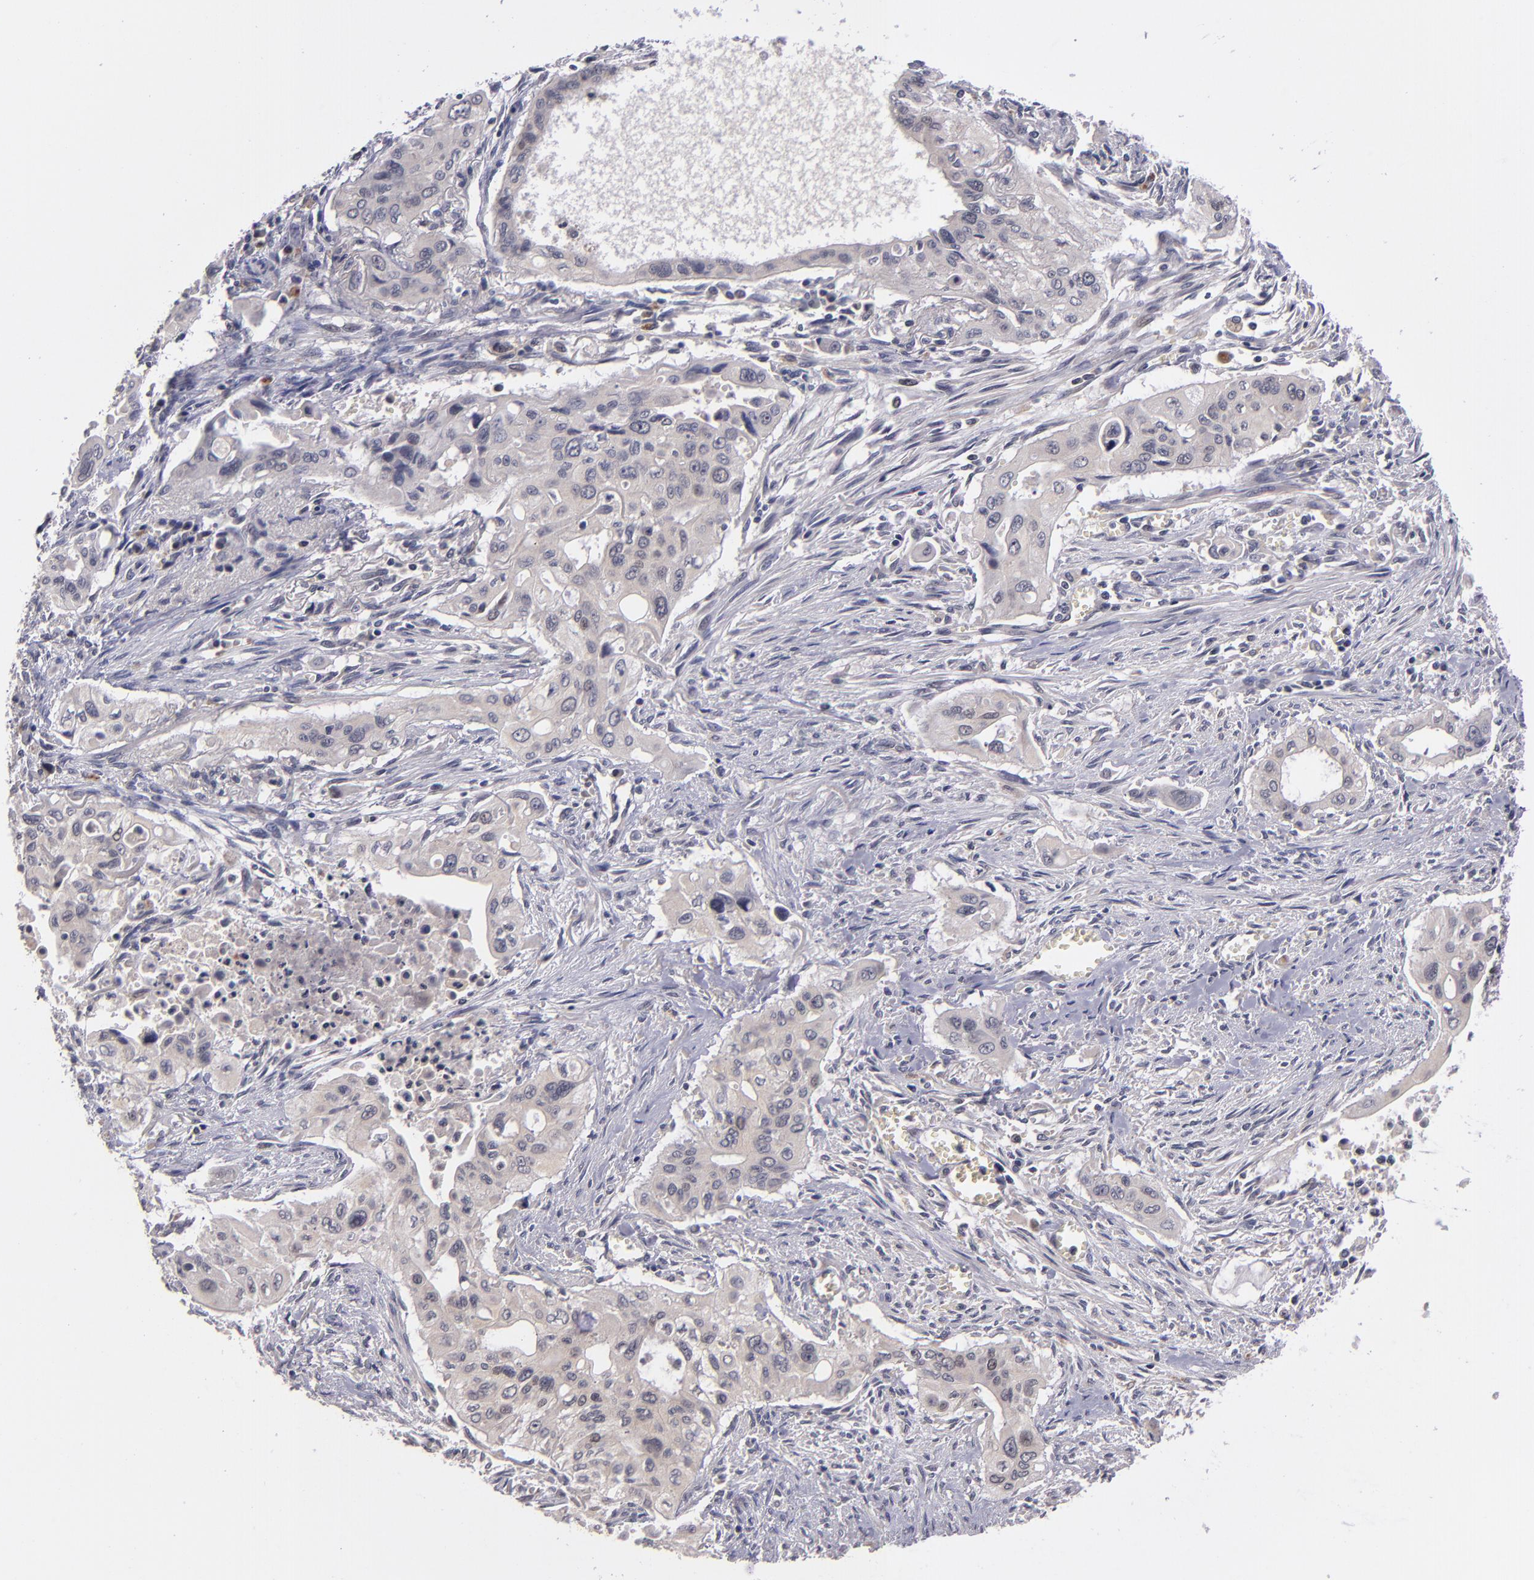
{"staining": {"intensity": "negative", "quantity": "none", "location": "none"}, "tissue": "pancreatic cancer", "cell_type": "Tumor cells", "image_type": "cancer", "snomed": [{"axis": "morphology", "description": "Adenocarcinoma, NOS"}, {"axis": "topography", "description": "Pancreas"}], "caption": "DAB (3,3'-diaminobenzidine) immunohistochemical staining of human adenocarcinoma (pancreatic) demonstrates no significant positivity in tumor cells.", "gene": "CDC7", "patient": {"sex": "male", "age": 77}}